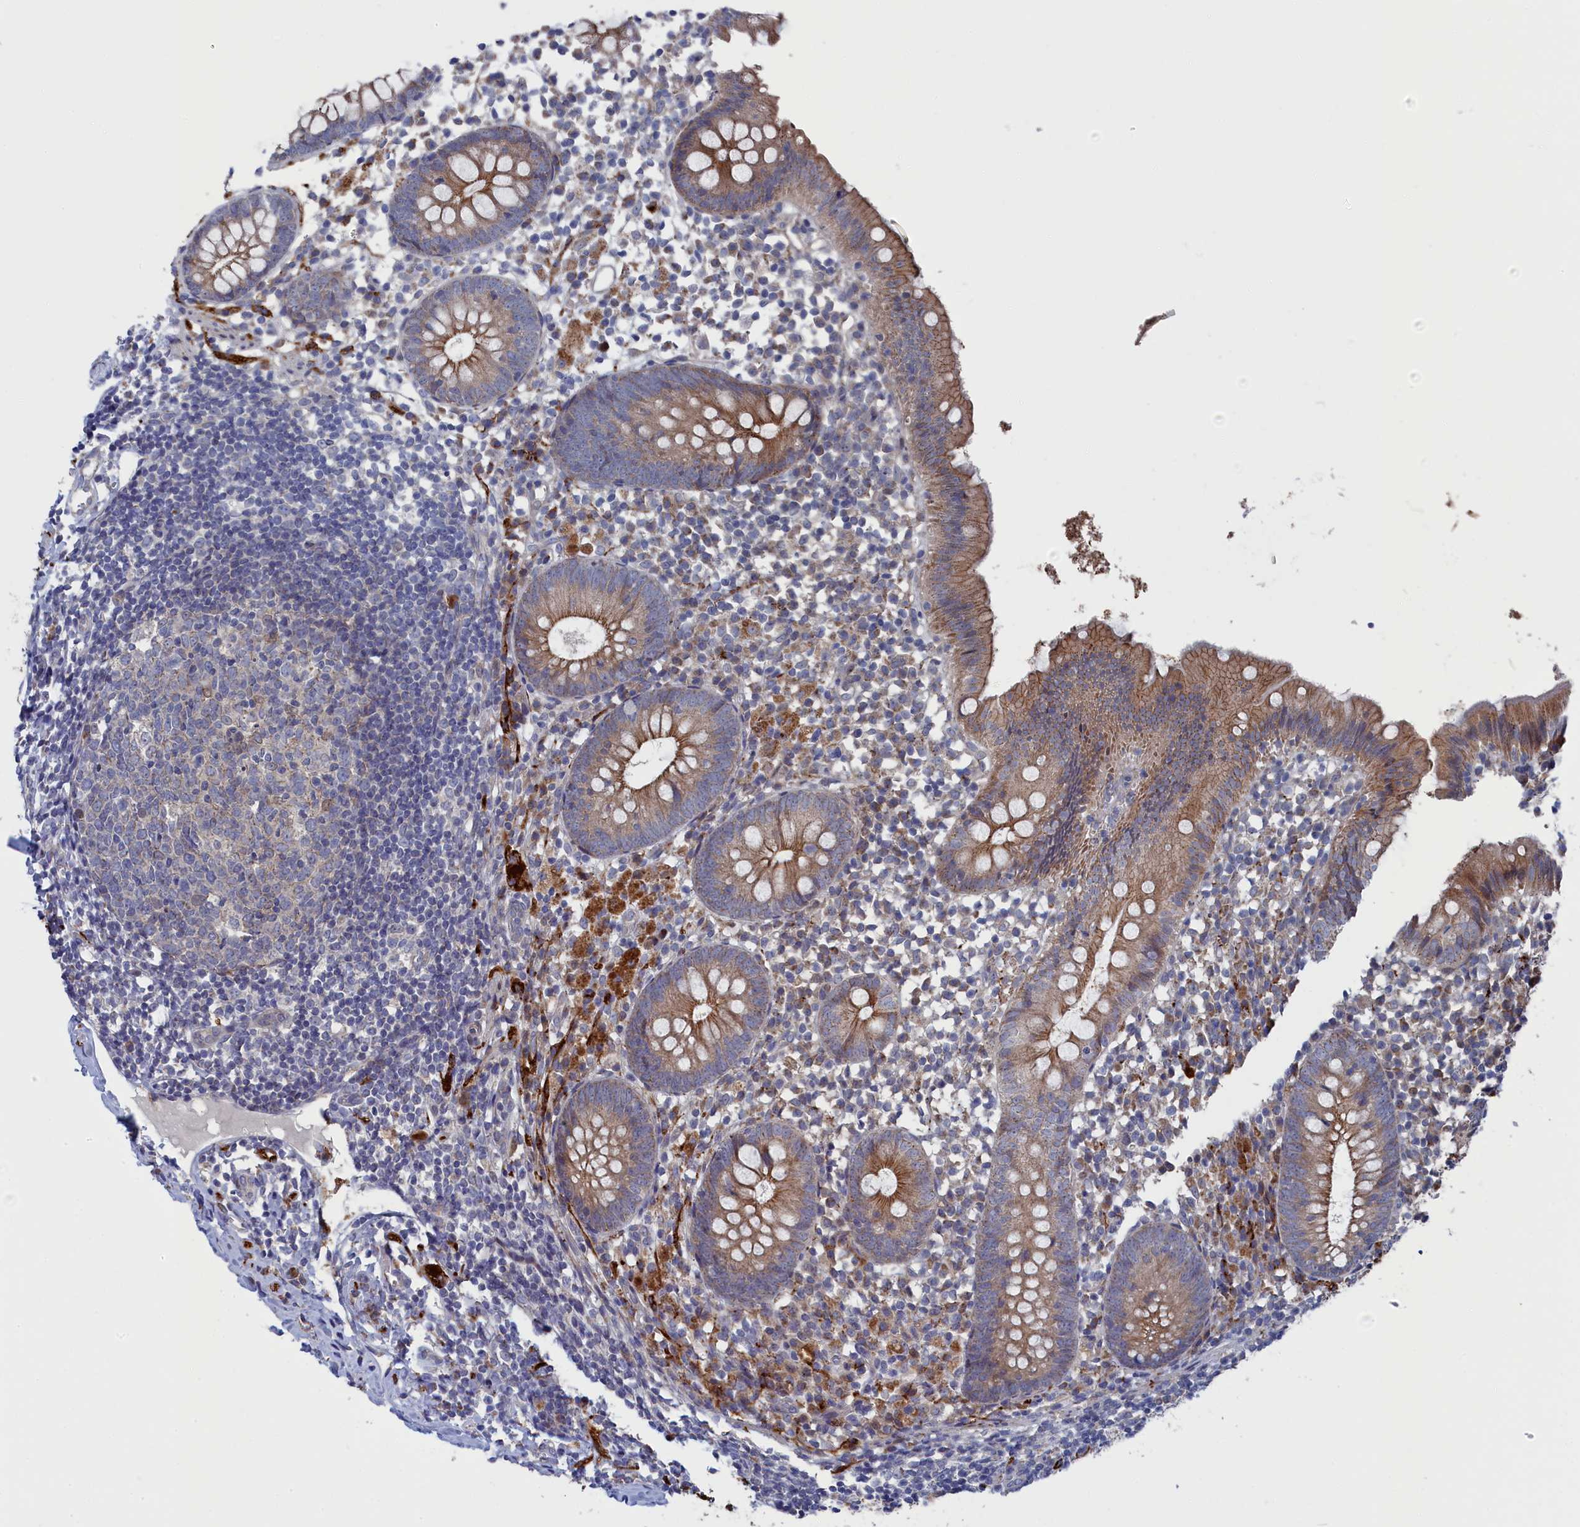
{"staining": {"intensity": "moderate", "quantity": ">75%", "location": "cytoplasmic/membranous"}, "tissue": "appendix", "cell_type": "Glandular cells", "image_type": "normal", "snomed": [{"axis": "morphology", "description": "Normal tissue, NOS"}, {"axis": "topography", "description": "Appendix"}], "caption": "An image of human appendix stained for a protein exhibits moderate cytoplasmic/membranous brown staining in glandular cells. The staining was performed using DAB (3,3'-diaminobenzidine), with brown indicating positive protein expression. Nuclei are stained blue with hematoxylin.", "gene": "TMEM161A", "patient": {"sex": "female", "age": 20}}